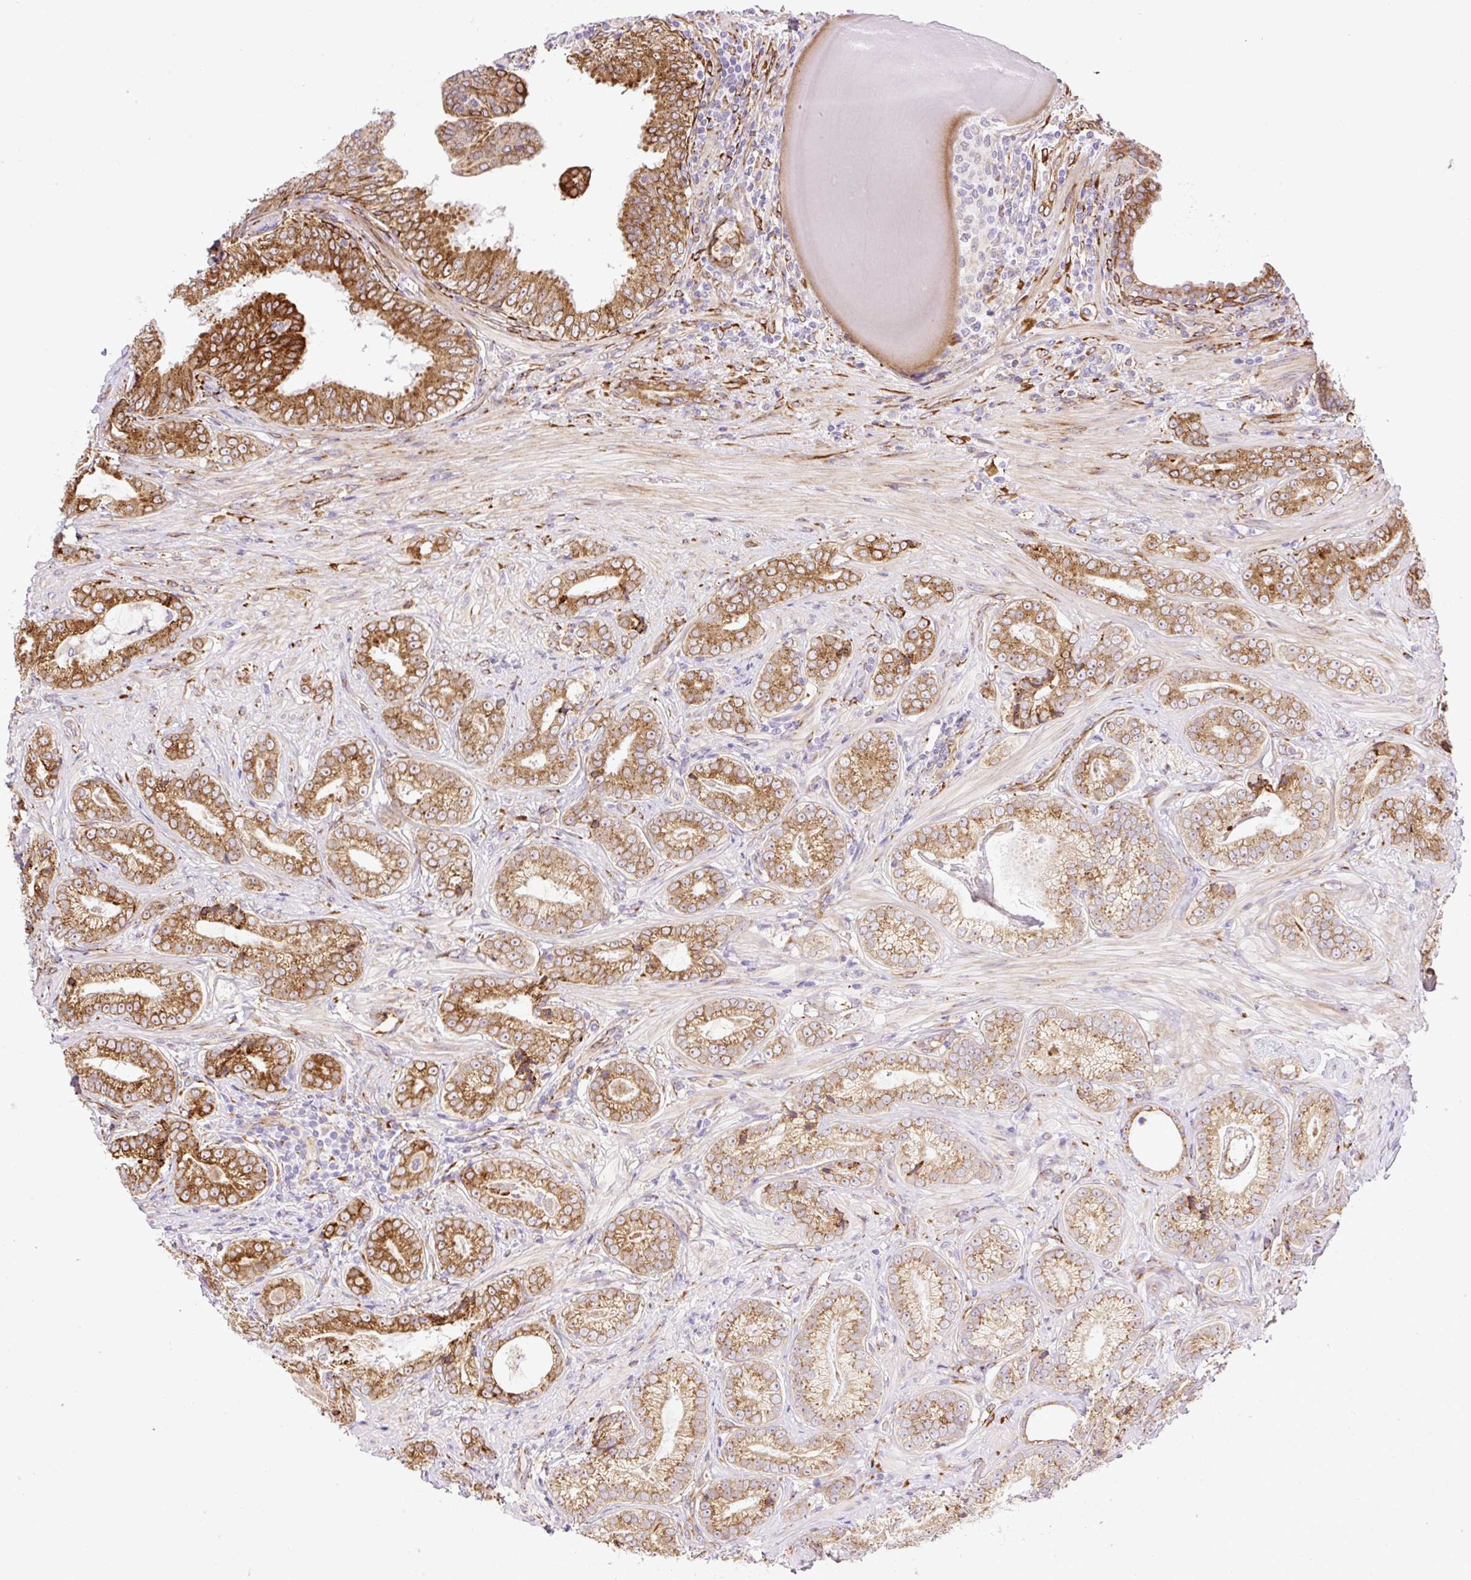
{"staining": {"intensity": "moderate", "quantity": ">75%", "location": "cytoplasmic/membranous"}, "tissue": "prostate cancer", "cell_type": "Tumor cells", "image_type": "cancer", "snomed": [{"axis": "morphology", "description": "Adenocarcinoma, Low grade"}, {"axis": "topography", "description": "Prostate"}], "caption": "Moderate cytoplasmic/membranous positivity for a protein is appreciated in about >75% of tumor cells of prostate cancer using immunohistochemistry.", "gene": "RAB30", "patient": {"sex": "male", "age": 61}}